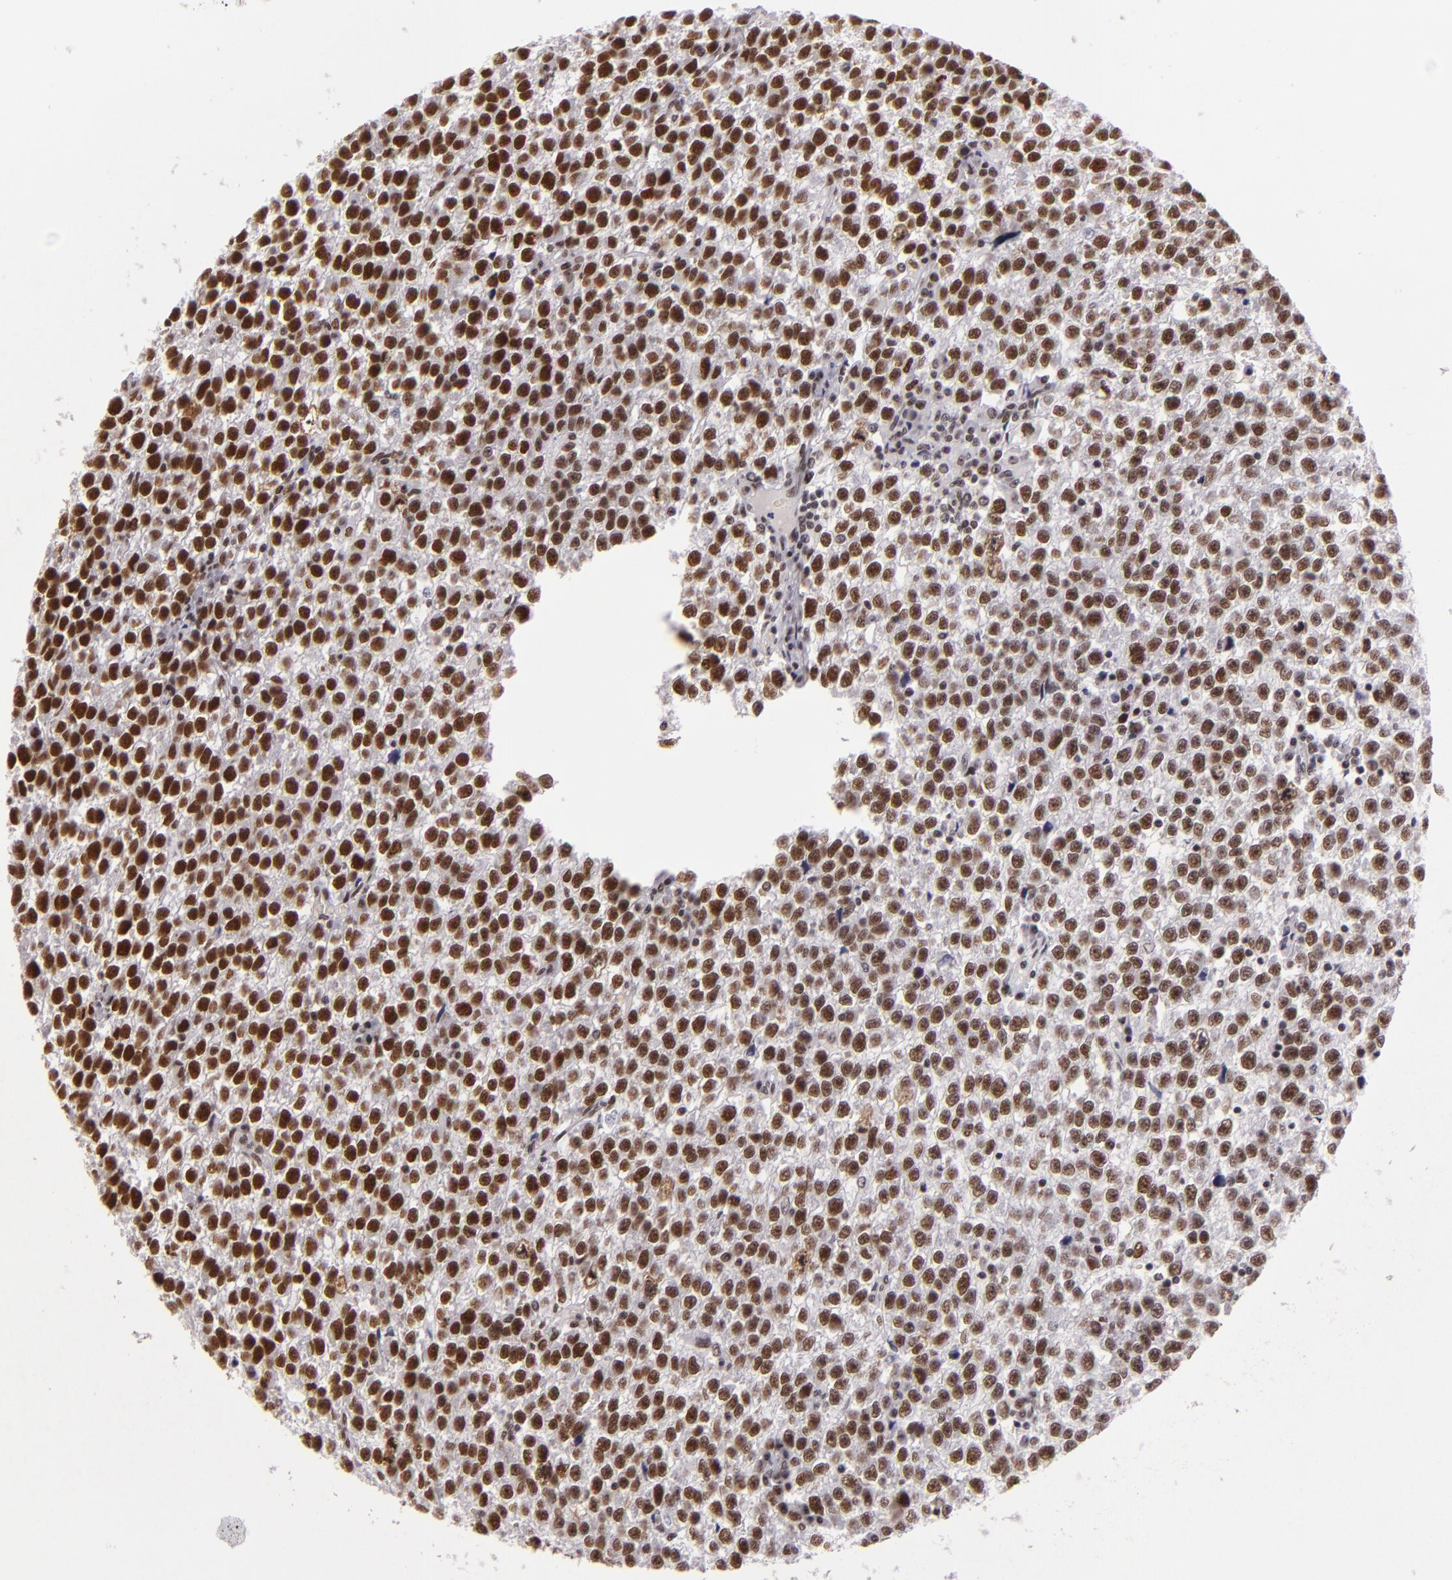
{"staining": {"intensity": "strong", "quantity": ">75%", "location": "nuclear"}, "tissue": "testis cancer", "cell_type": "Tumor cells", "image_type": "cancer", "snomed": [{"axis": "morphology", "description": "Seminoma, NOS"}, {"axis": "topography", "description": "Testis"}], "caption": "High-magnification brightfield microscopy of testis cancer stained with DAB (3,3'-diaminobenzidine) (brown) and counterstained with hematoxylin (blue). tumor cells exhibit strong nuclear positivity is present in about>75% of cells. (DAB (3,3'-diaminobenzidine) IHC, brown staining for protein, blue staining for nuclei).", "gene": "BRD8", "patient": {"sex": "male", "age": 35}}